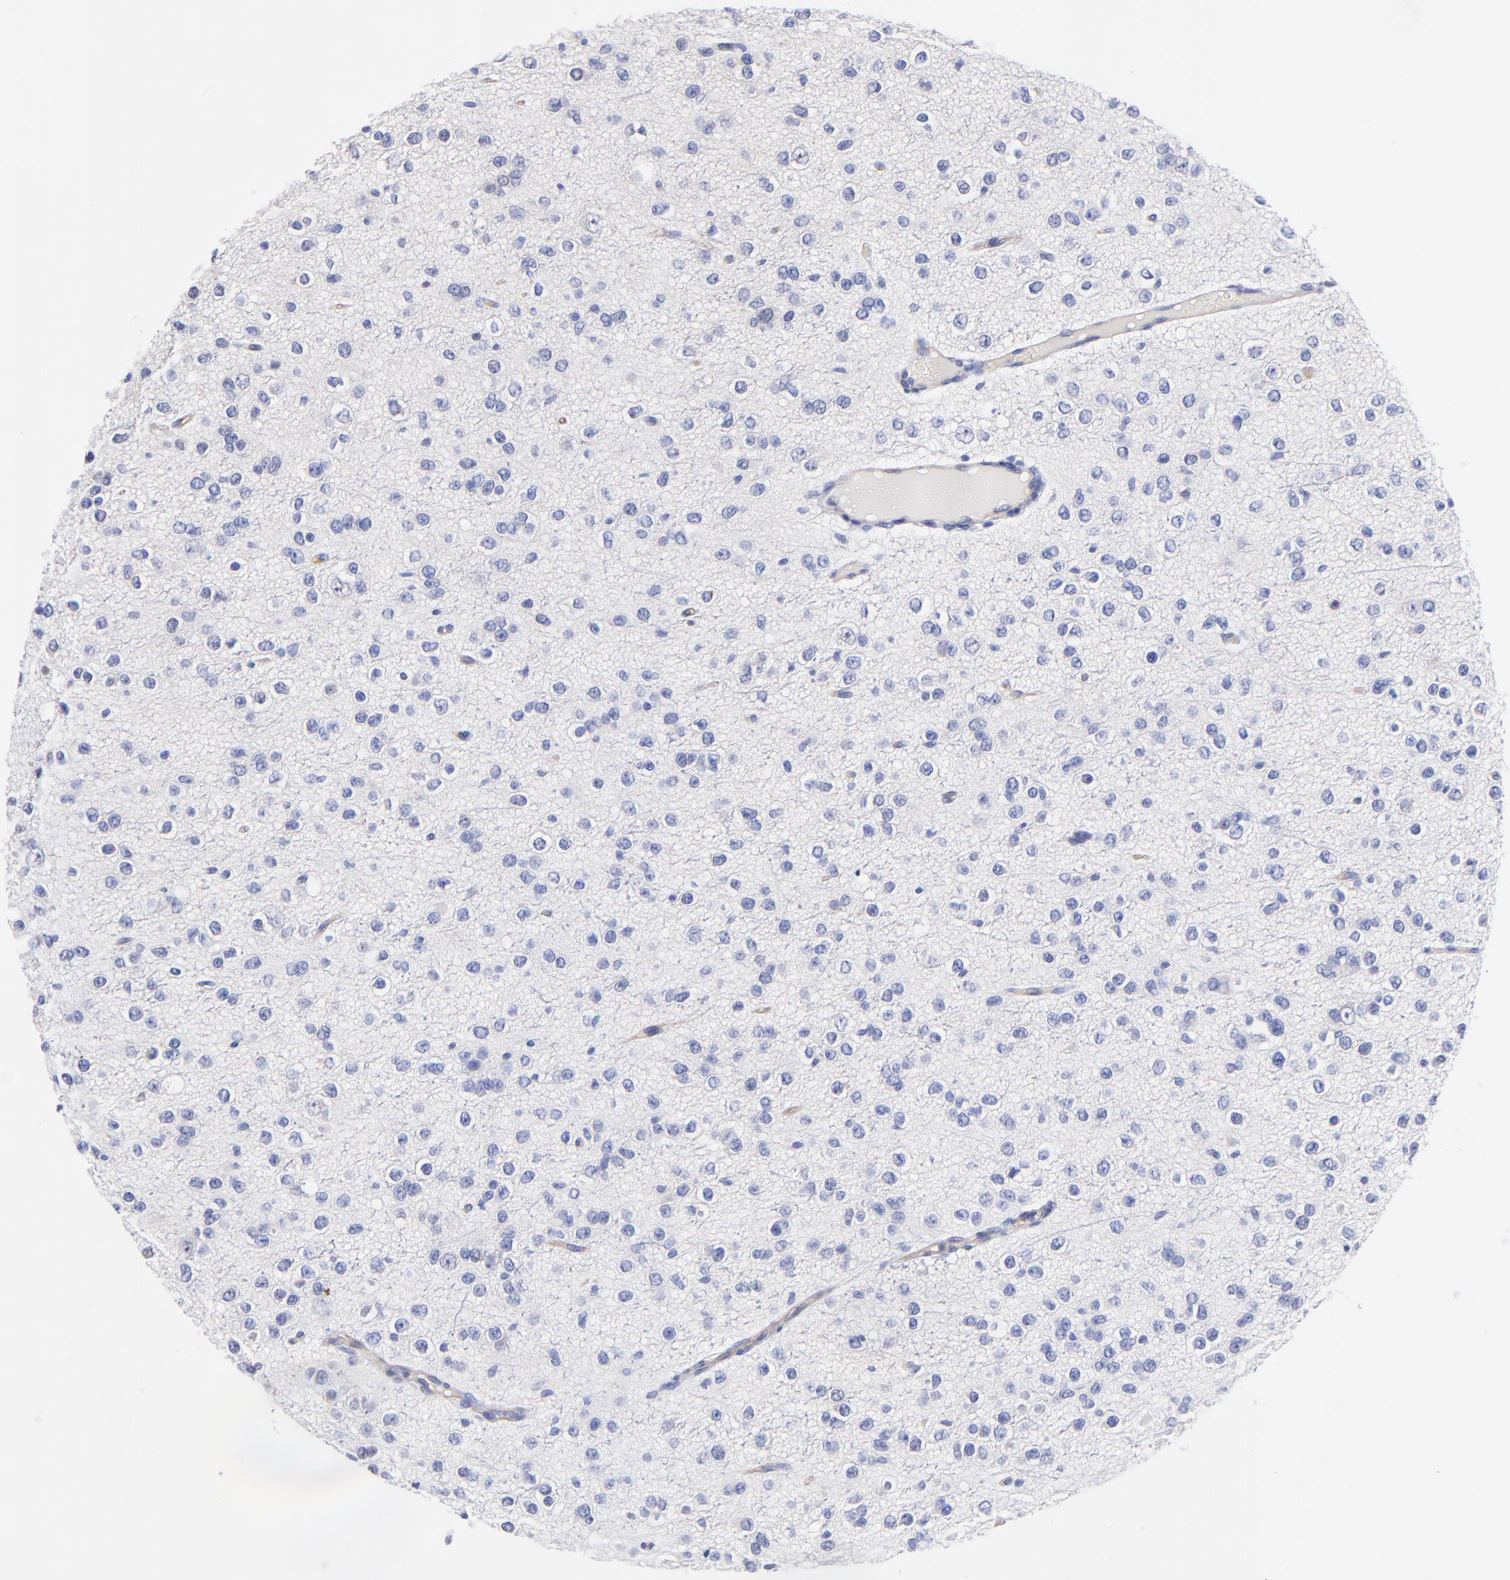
{"staining": {"intensity": "negative", "quantity": "none", "location": "none"}, "tissue": "glioma", "cell_type": "Tumor cells", "image_type": "cancer", "snomed": [{"axis": "morphology", "description": "Glioma, malignant, Low grade"}, {"axis": "topography", "description": "Brain"}], "caption": "IHC image of glioma stained for a protein (brown), which demonstrates no expression in tumor cells. Nuclei are stained in blue.", "gene": "SLC44A2", "patient": {"sex": "male", "age": 42}}